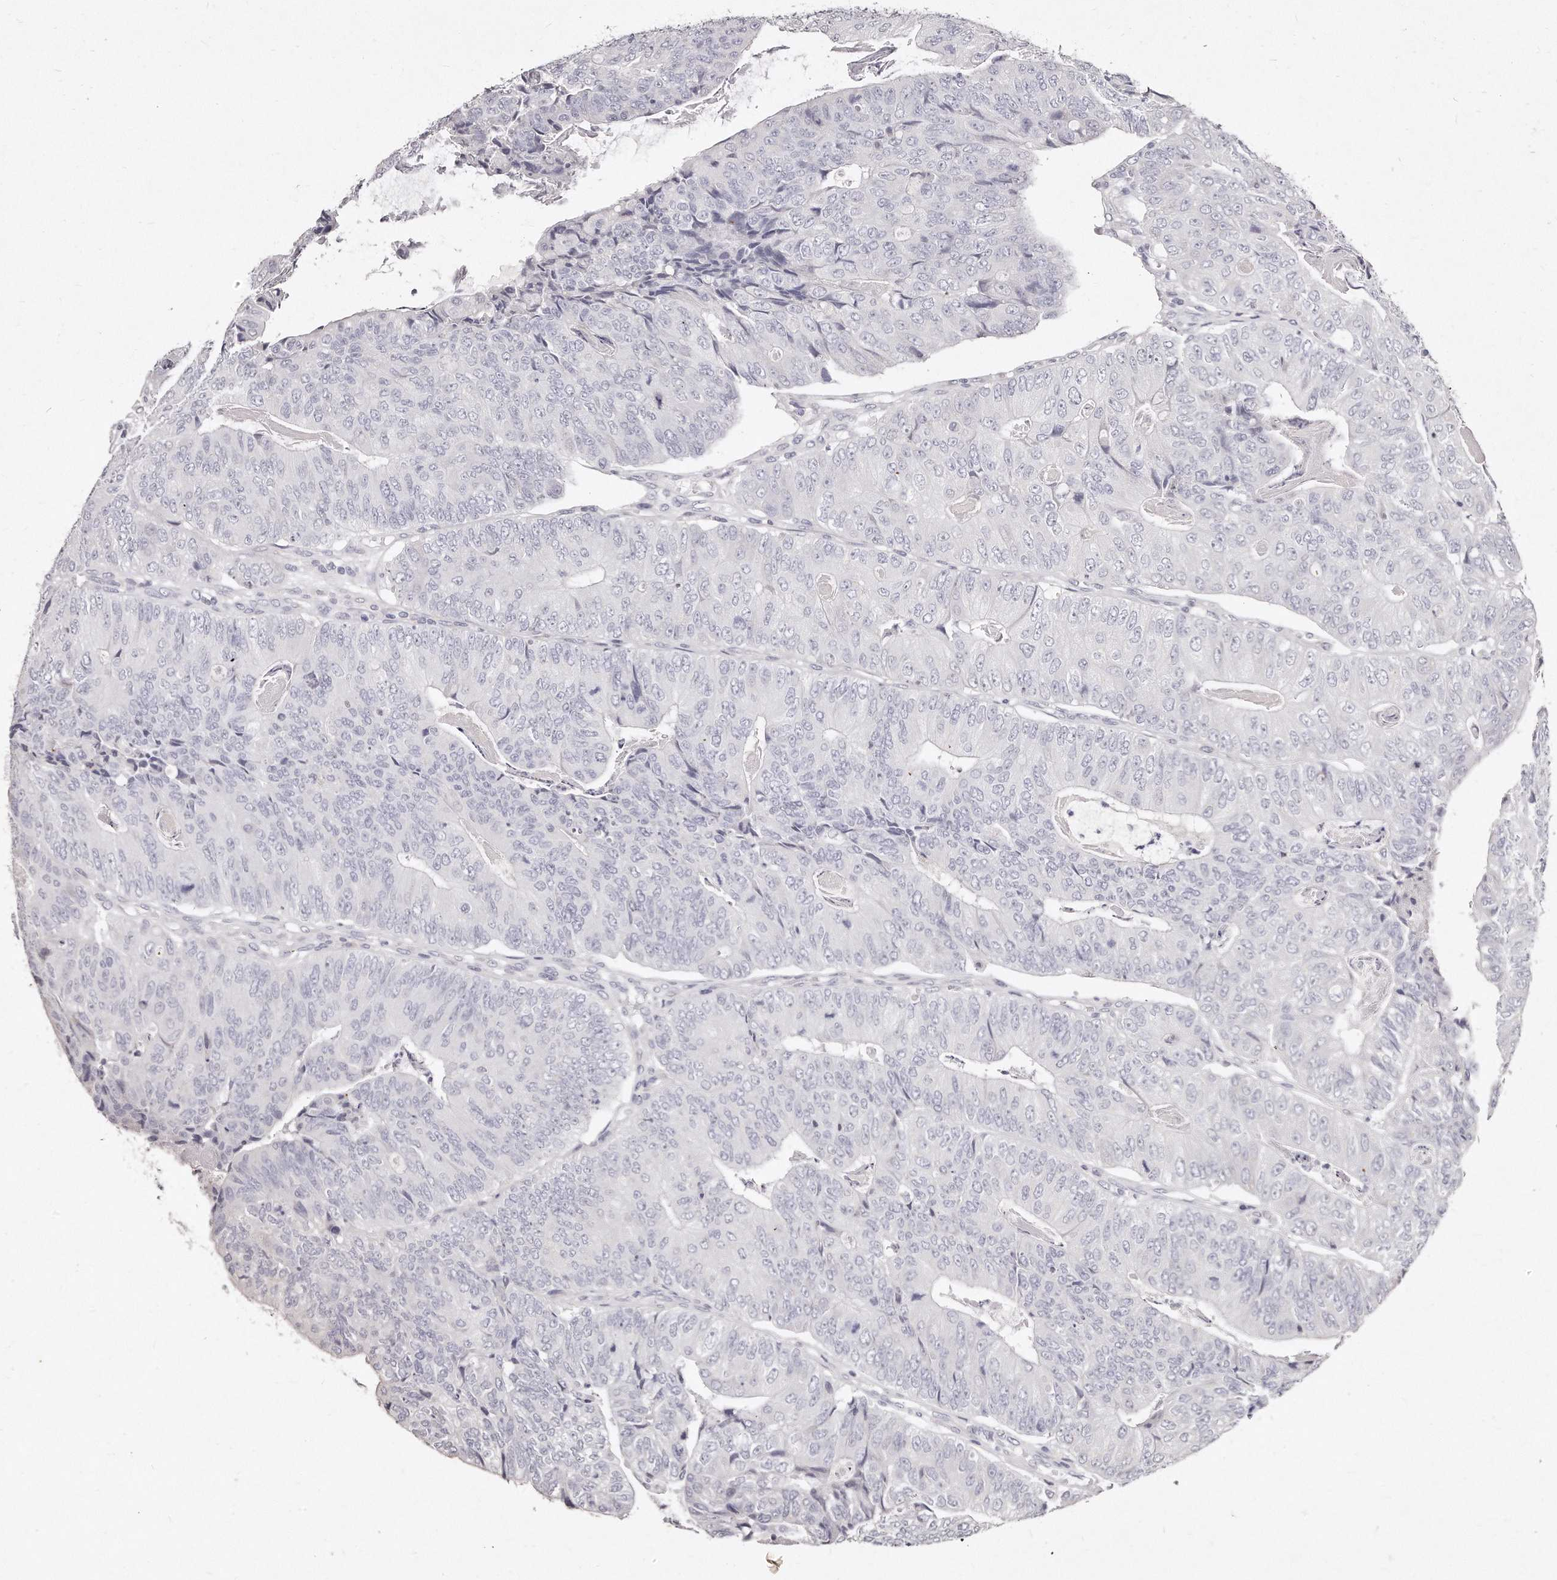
{"staining": {"intensity": "negative", "quantity": "none", "location": "none"}, "tissue": "colorectal cancer", "cell_type": "Tumor cells", "image_type": "cancer", "snomed": [{"axis": "morphology", "description": "Adenocarcinoma, NOS"}, {"axis": "topography", "description": "Colon"}], "caption": "High magnification brightfield microscopy of adenocarcinoma (colorectal) stained with DAB (brown) and counterstained with hematoxylin (blue): tumor cells show no significant expression.", "gene": "GDA", "patient": {"sex": "female", "age": 67}}